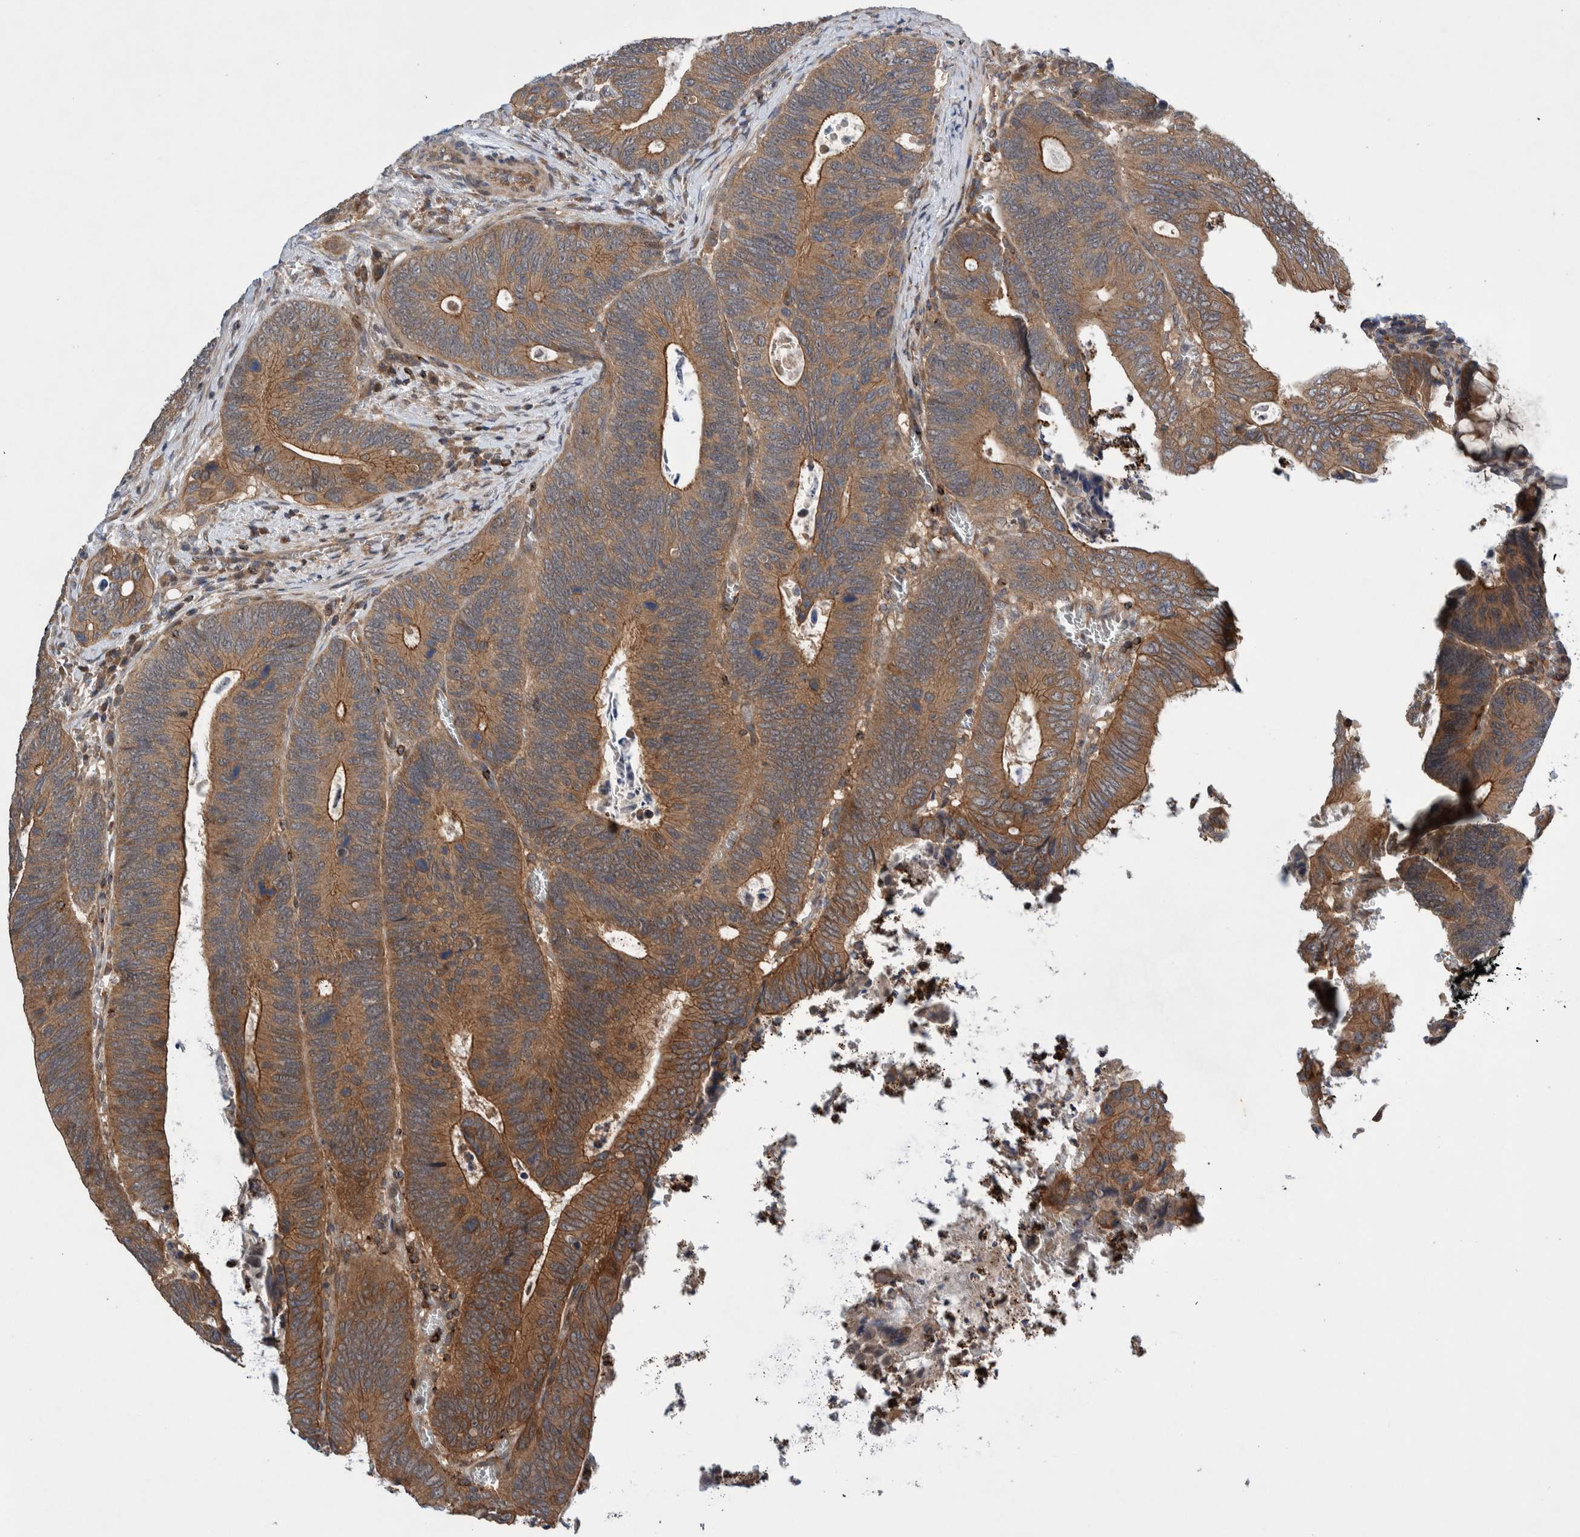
{"staining": {"intensity": "moderate", "quantity": ">75%", "location": "cytoplasmic/membranous"}, "tissue": "colorectal cancer", "cell_type": "Tumor cells", "image_type": "cancer", "snomed": [{"axis": "morphology", "description": "Inflammation, NOS"}, {"axis": "morphology", "description": "Adenocarcinoma, NOS"}, {"axis": "topography", "description": "Colon"}], "caption": "Immunohistochemistry of adenocarcinoma (colorectal) reveals medium levels of moderate cytoplasmic/membranous expression in approximately >75% of tumor cells. The staining is performed using DAB (3,3'-diaminobenzidine) brown chromogen to label protein expression. The nuclei are counter-stained blue using hematoxylin.", "gene": "PIK3R6", "patient": {"sex": "male", "age": 72}}